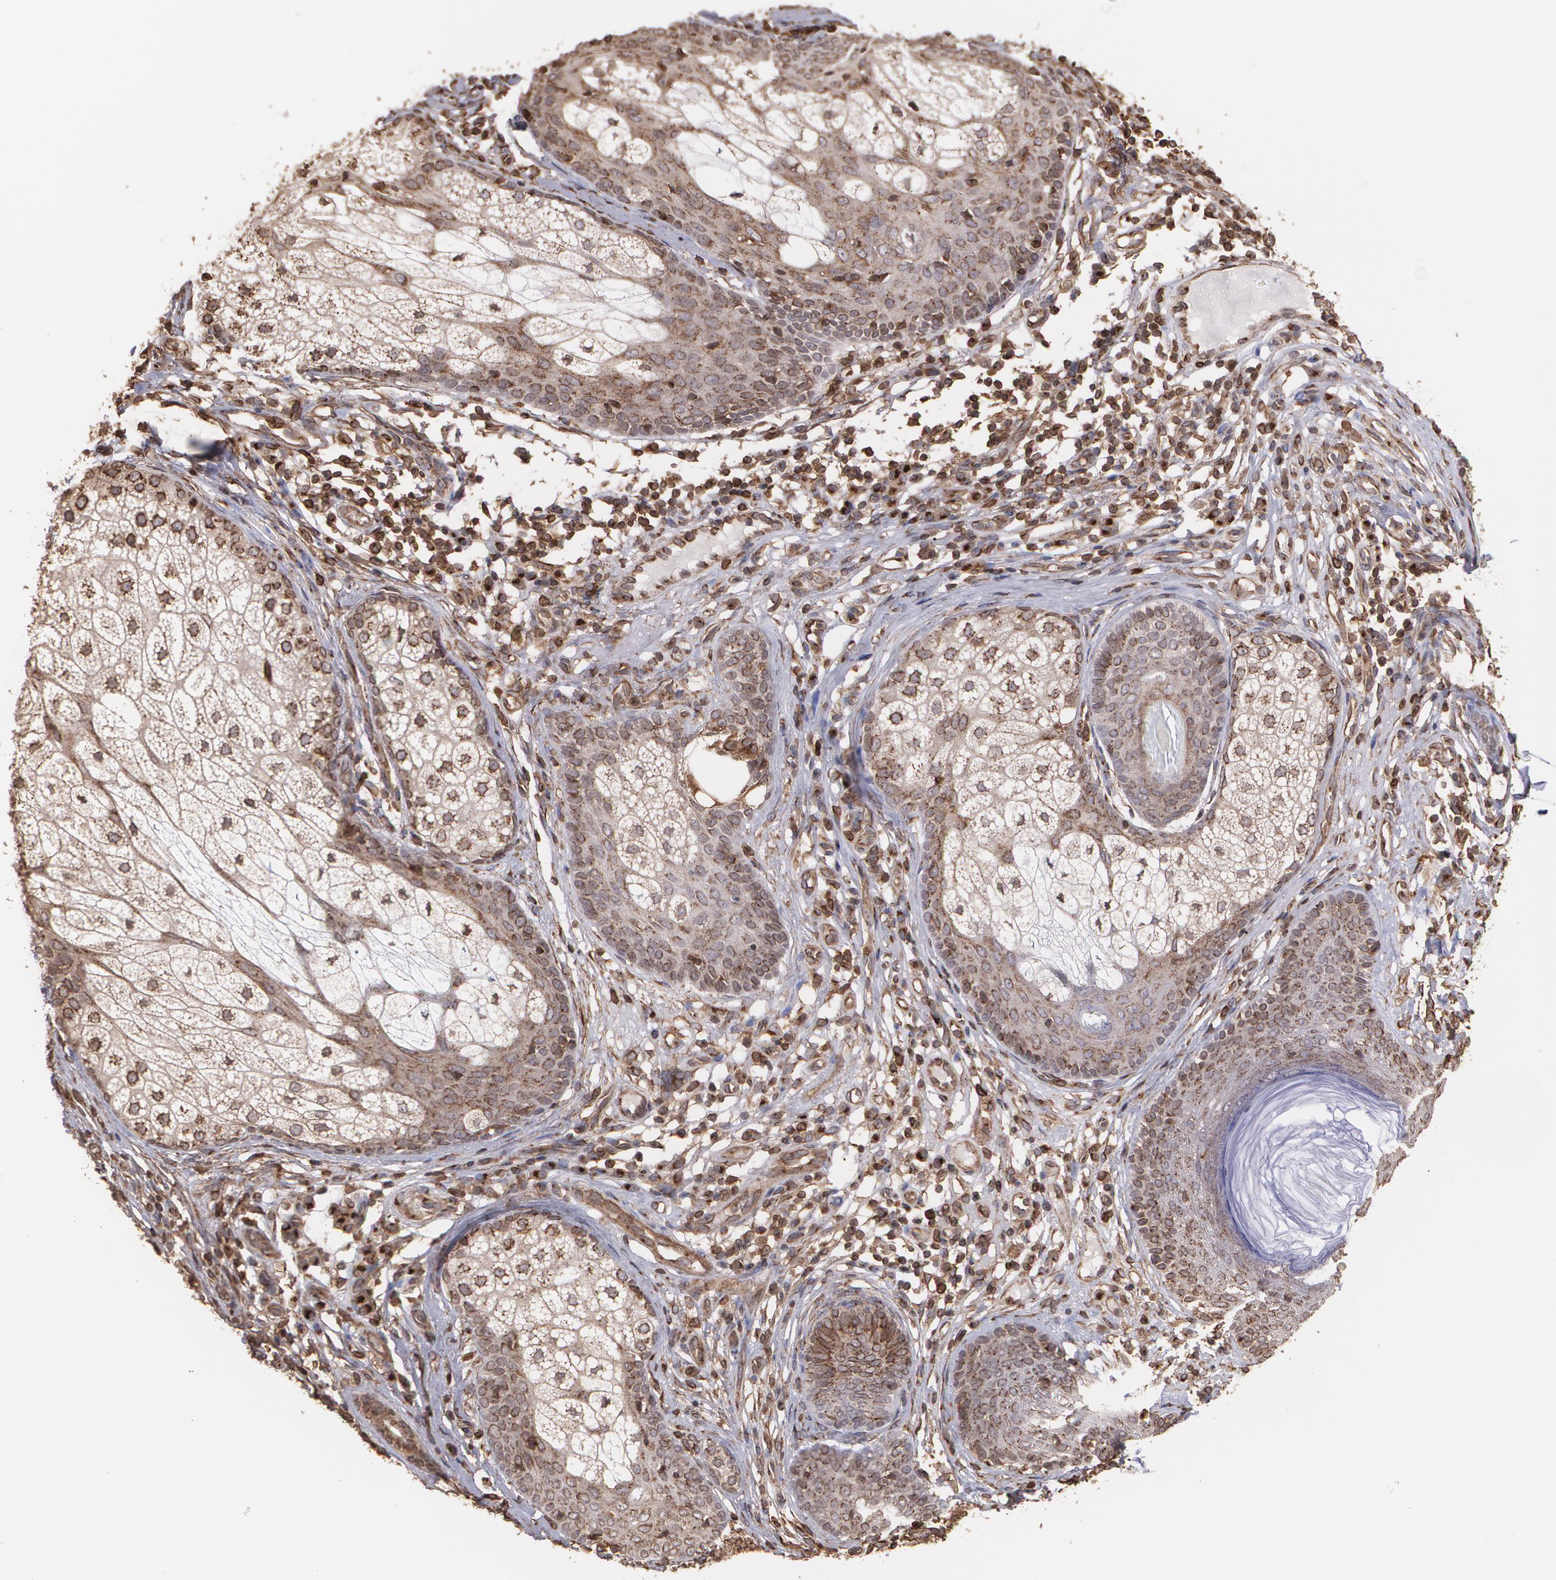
{"staining": {"intensity": "moderate", "quantity": "25%-75%", "location": "cytoplasmic/membranous"}, "tissue": "skin cancer", "cell_type": "Tumor cells", "image_type": "cancer", "snomed": [{"axis": "morphology", "description": "Basal cell carcinoma"}, {"axis": "topography", "description": "Skin"}], "caption": "Human basal cell carcinoma (skin) stained with a protein marker shows moderate staining in tumor cells.", "gene": "TRIP11", "patient": {"sex": "male", "age": 74}}